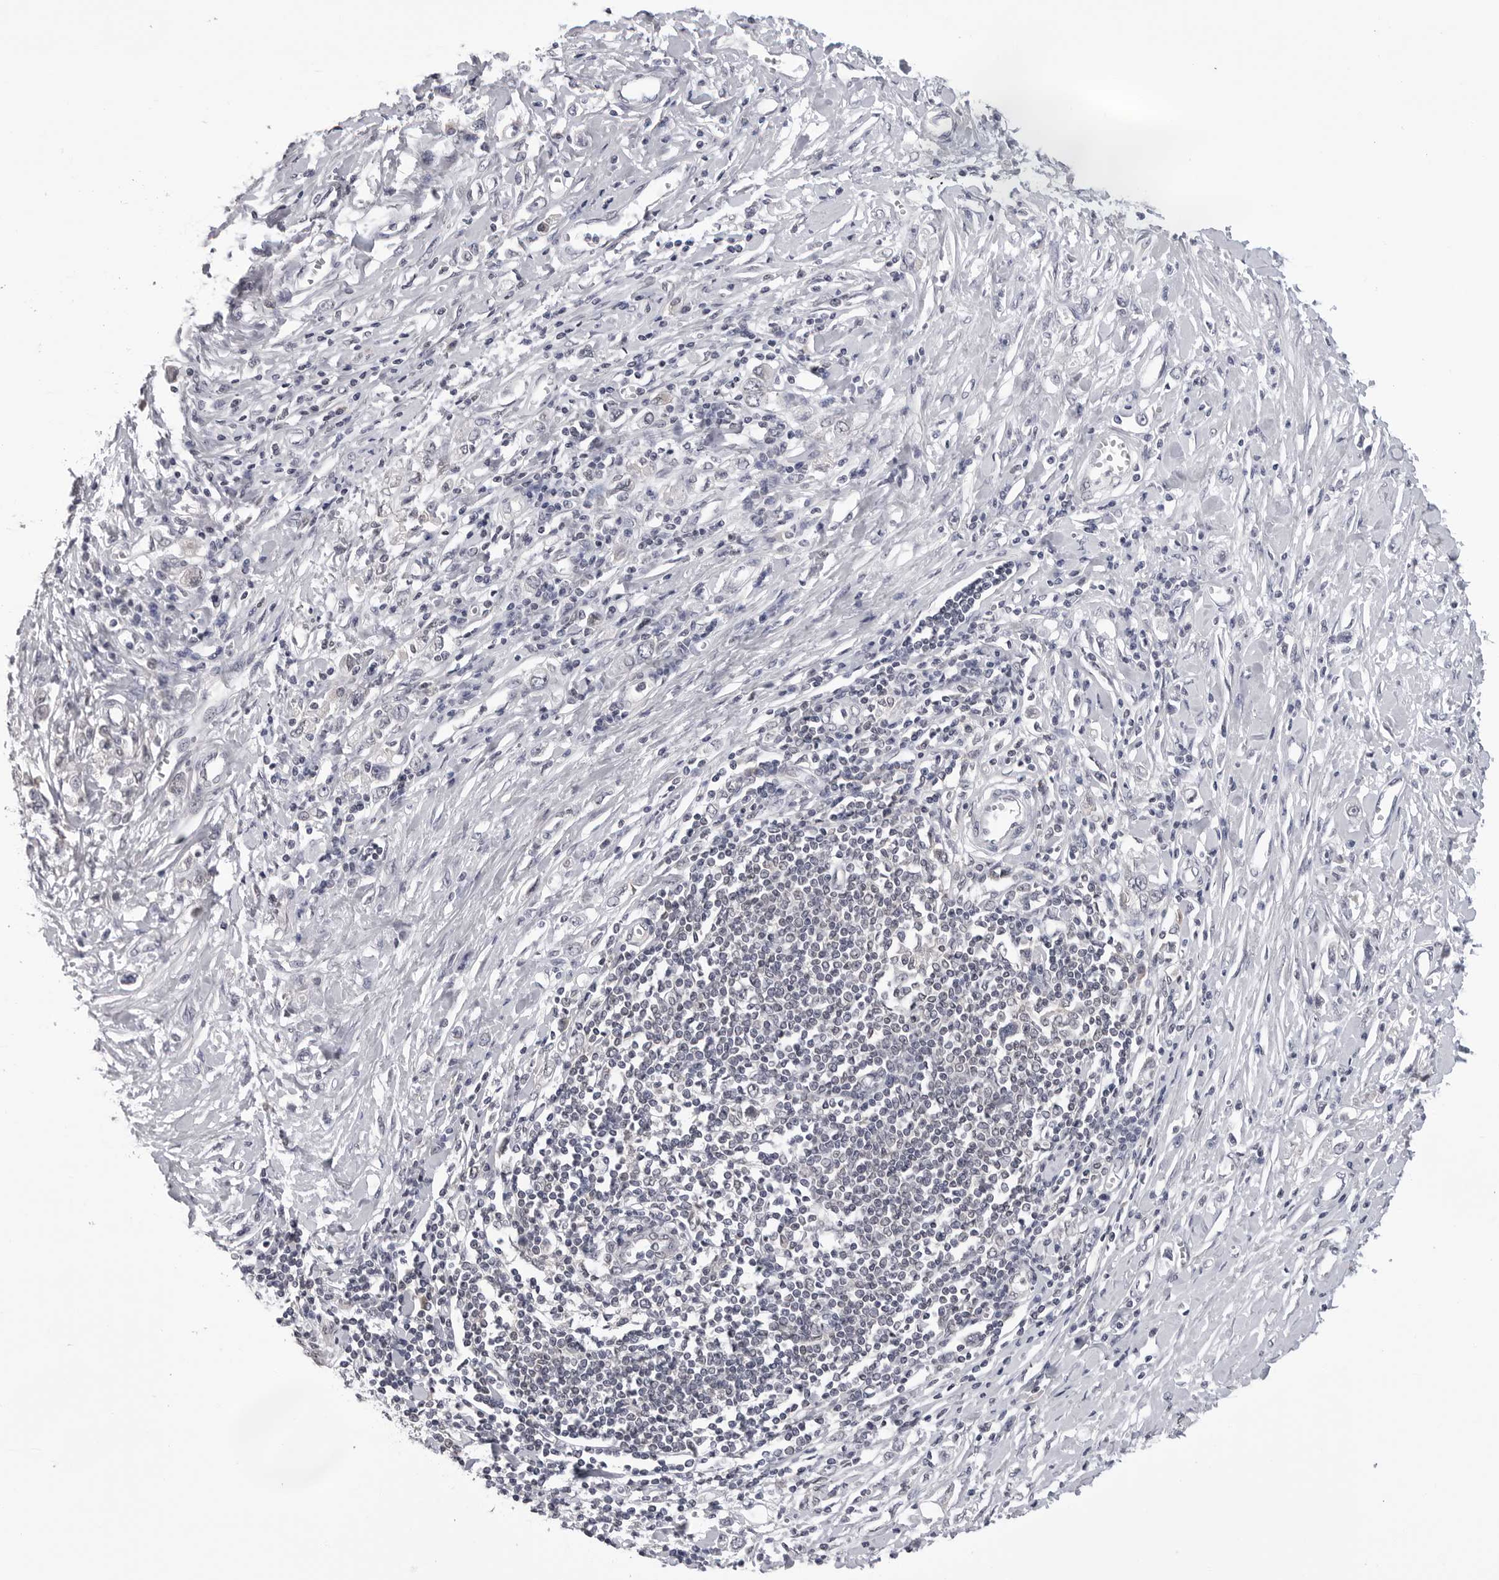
{"staining": {"intensity": "negative", "quantity": "none", "location": "none"}, "tissue": "stomach cancer", "cell_type": "Tumor cells", "image_type": "cancer", "snomed": [{"axis": "morphology", "description": "Adenocarcinoma, NOS"}, {"axis": "topography", "description": "Stomach"}], "caption": "This photomicrograph is of stomach cancer stained with immunohistochemistry (IHC) to label a protein in brown with the nuclei are counter-stained blue. There is no positivity in tumor cells.", "gene": "CDK20", "patient": {"sex": "female", "age": 76}}